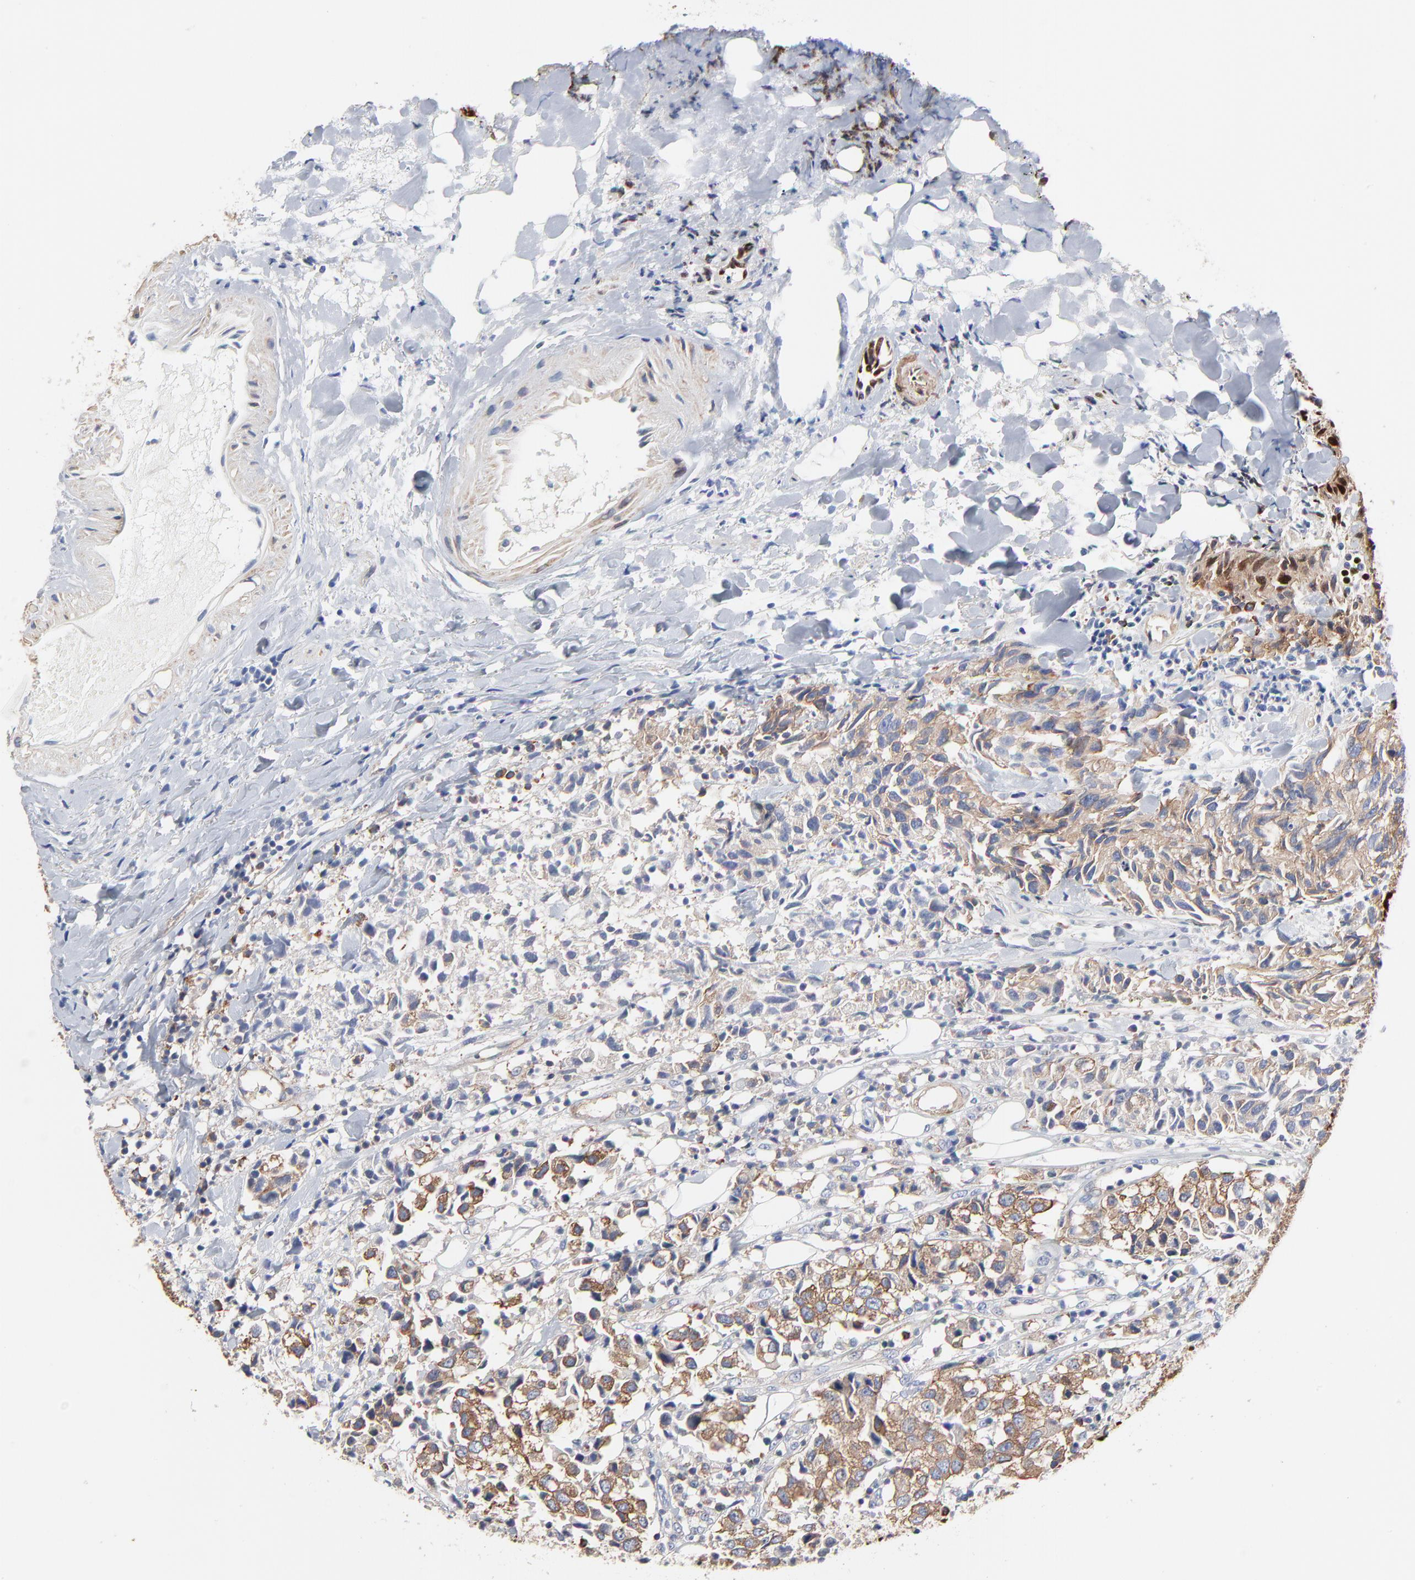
{"staining": {"intensity": "moderate", "quantity": ">75%", "location": "cytoplasmic/membranous"}, "tissue": "urothelial cancer", "cell_type": "Tumor cells", "image_type": "cancer", "snomed": [{"axis": "morphology", "description": "Urothelial carcinoma, High grade"}, {"axis": "topography", "description": "Urinary bladder"}], "caption": "A photomicrograph of human urothelial cancer stained for a protein exhibits moderate cytoplasmic/membranous brown staining in tumor cells.", "gene": "CD2AP", "patient": {"sex": "female", "age": 75}}